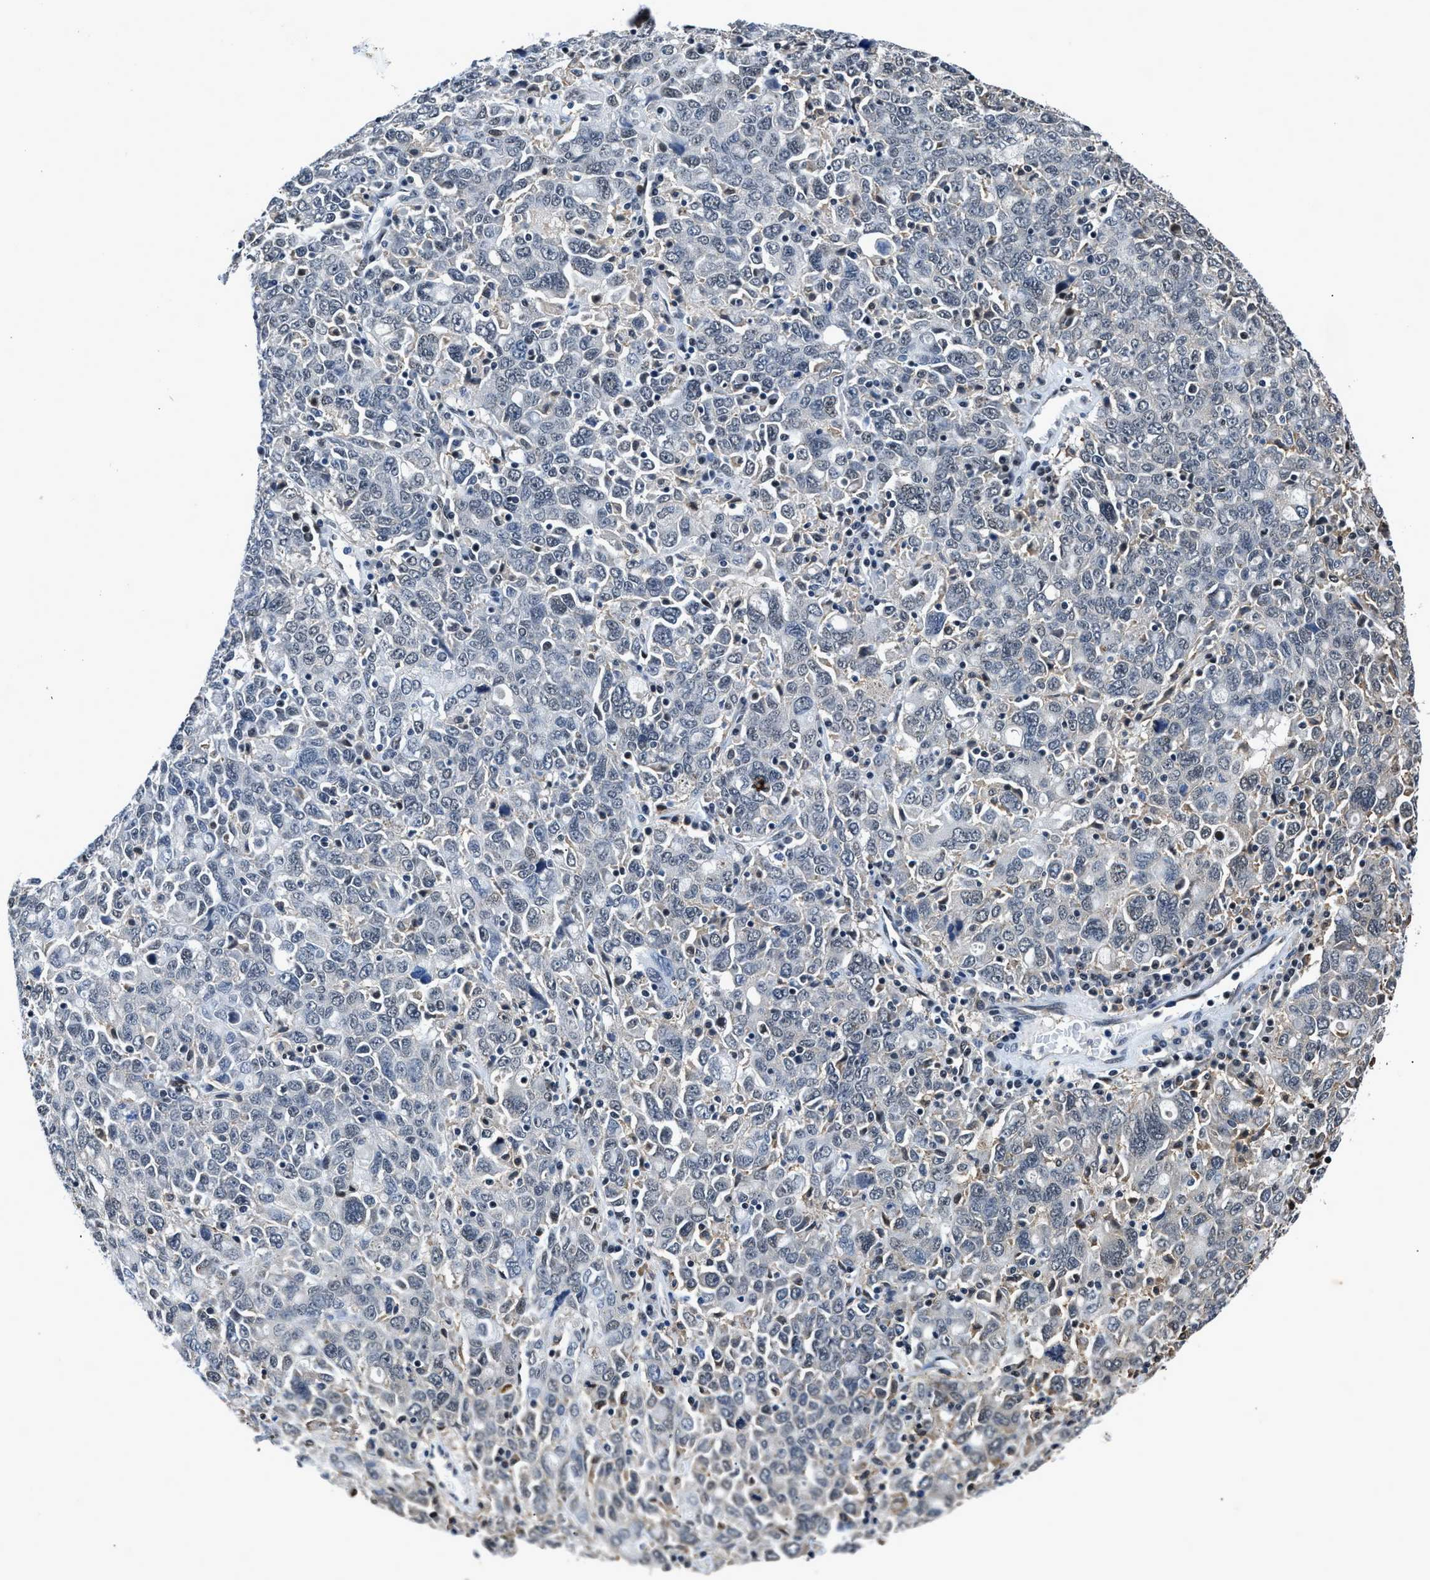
{"staining": {"intensity": "negative", "quantity": "none", "location": "none"}, "tissue": "ovarian cancer", "cell_type": "Tumor cells", "image_type": "cancer", "snomed": [{"axis": "morphology", "description": "Carcinoma, endometroid"}, {"axis": "topography", "description": "Ovary"}], "caption": "Immunohistochemical staining of human ovarian cancer (endometroid carcinoma) shows no significant staining in tumor cells. (Stains: DAB (3,3'-diaminobenzidine) IHC with hematoxylin counter stain, Microscopy: brightfield microscopy at high magnification).", "gene": "HNRNPH2", "patient": {"sex": "female", "age": 62}}